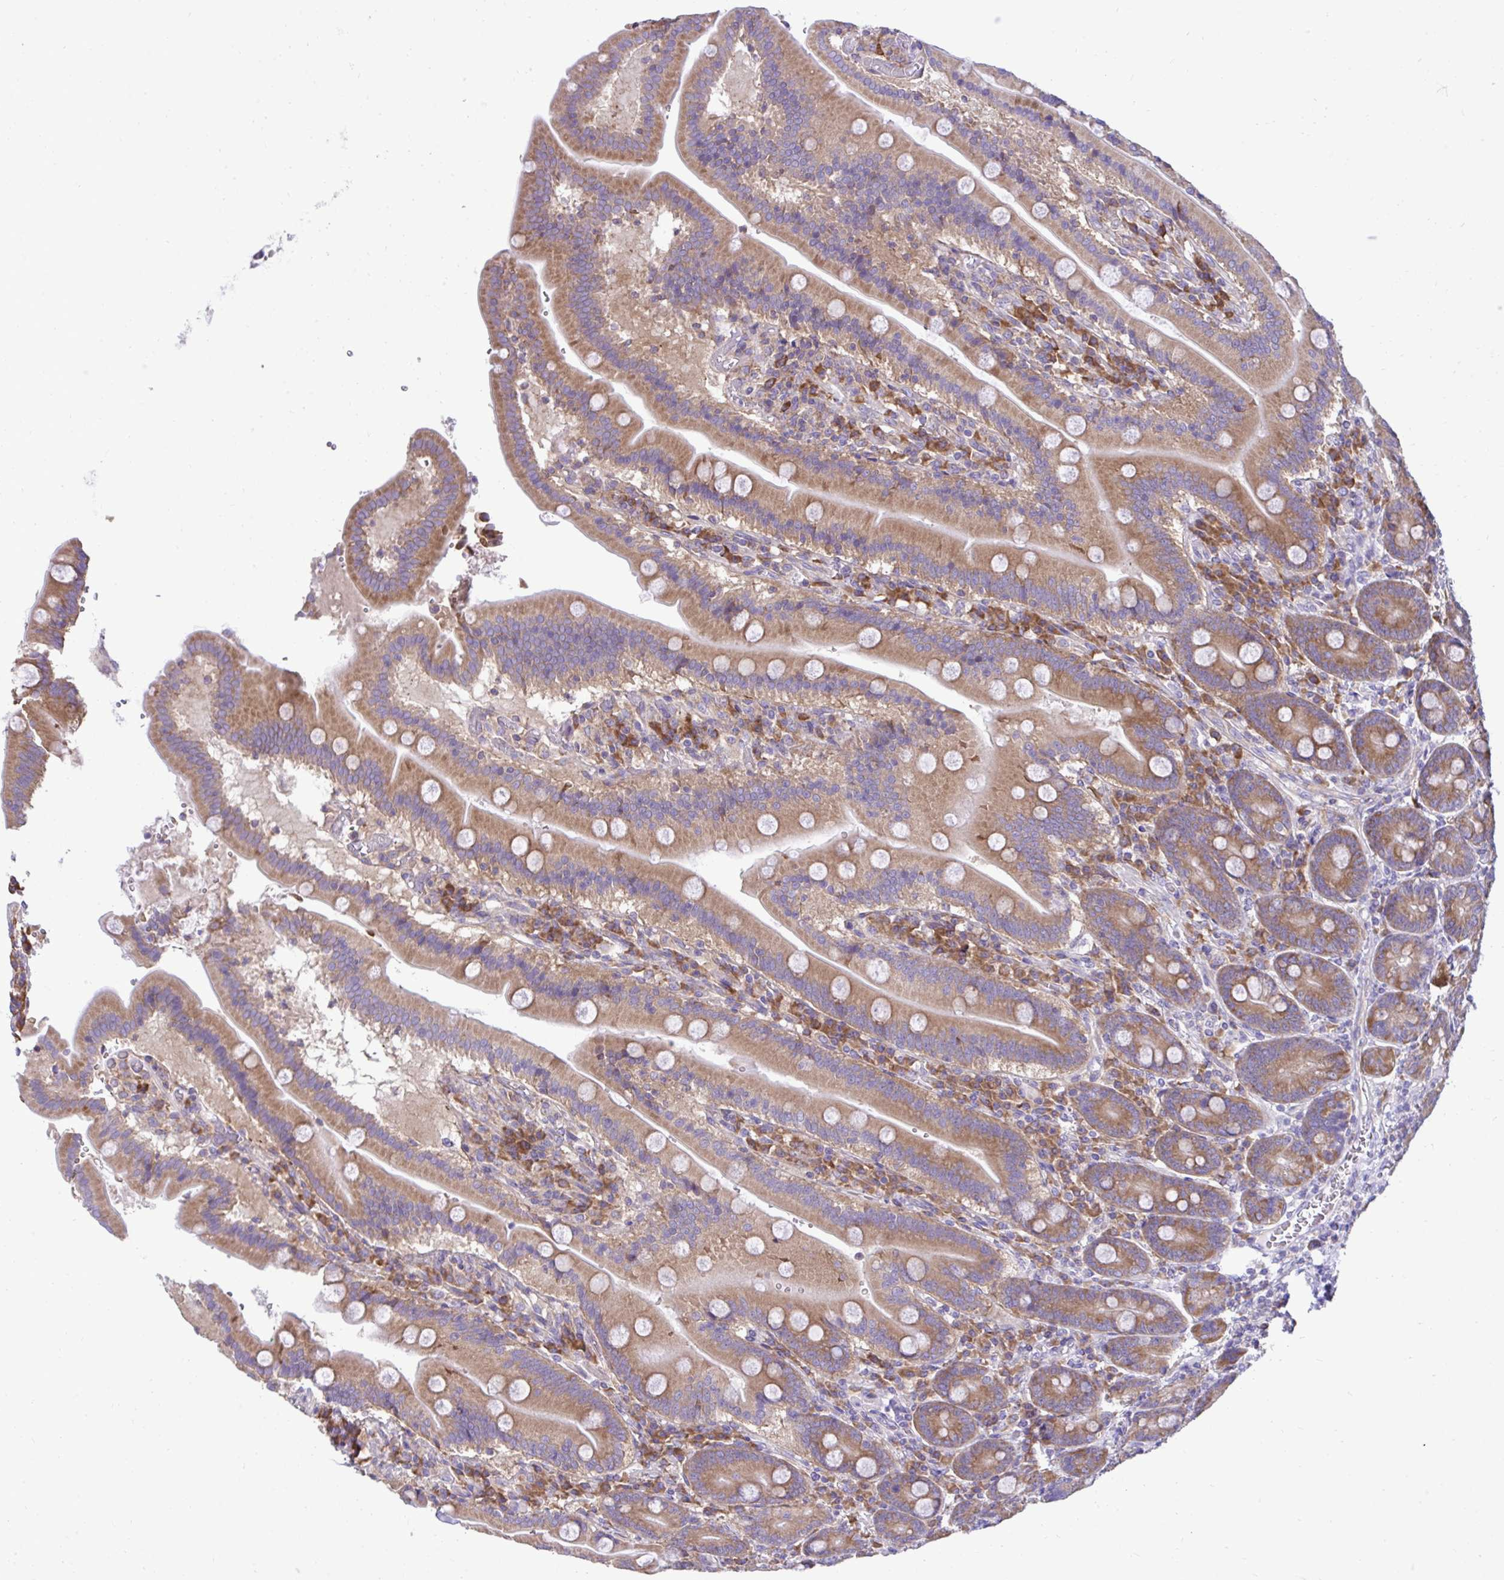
{"staining": {"intensity": "moderate", "quantity": ">75%", "location": "cytoplasmic/membranous"}, "tissue": "duodenum", "cell_type": "Glandular cells", "image_type": "normal", "snomed": [{"axis": "morphology", "description": "Normal tissue, NOS"}, {"axis": "topography", "description": "Duodenum"}], "caption": "Brown immunohistochemical staining in normal duodenum shows moderate cytoplasmic/membranous positivity in approximately >75% of glandular cells. Immunohistochemistry (ihc) stains the protein of interest in brown and the nuclei are stained blue.", "gene": "RPL7", "patient": {"sex": "female", "age": 62}}